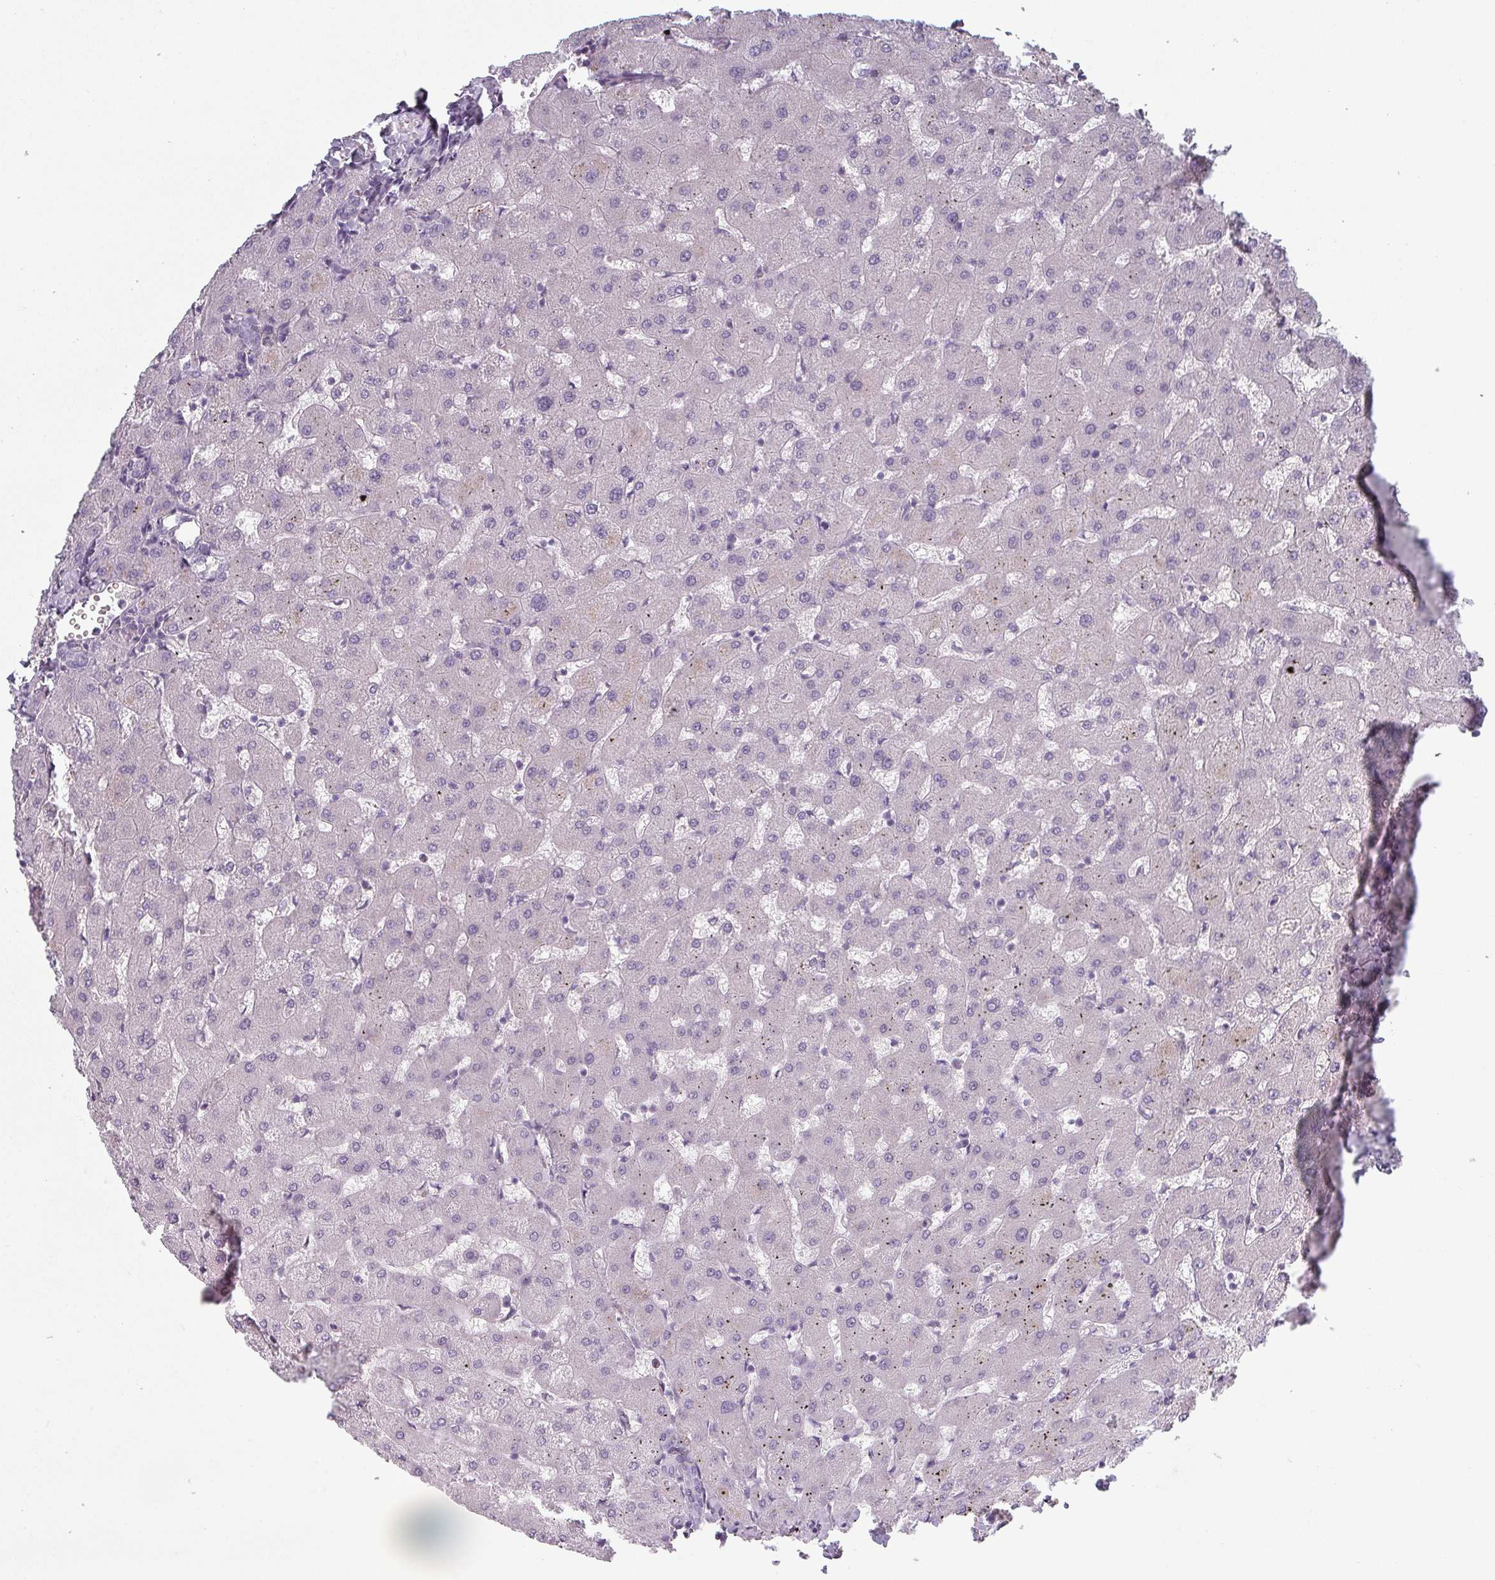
{"staining": {"intensity": "negative", "quantity": "none", "location": "none"}, "tissue": "liver", "cell_type": "Cholangiocytes", "image_type": "normal", "snomed": [{"axis": "morphology", "description": "Normal tissue, NOS"}, {"axis": "topography", "description": "Liver"}], "caption": "The photomicrograph reveals no significant staining in cholangiocytes of liver. (Brightfield microscopy of DAB (3,3'-diaminobenzidine) immunohistochemistry at high magnification).", "gene": "SLC35G2", "patient": {"sex": "female", "age": 63}}